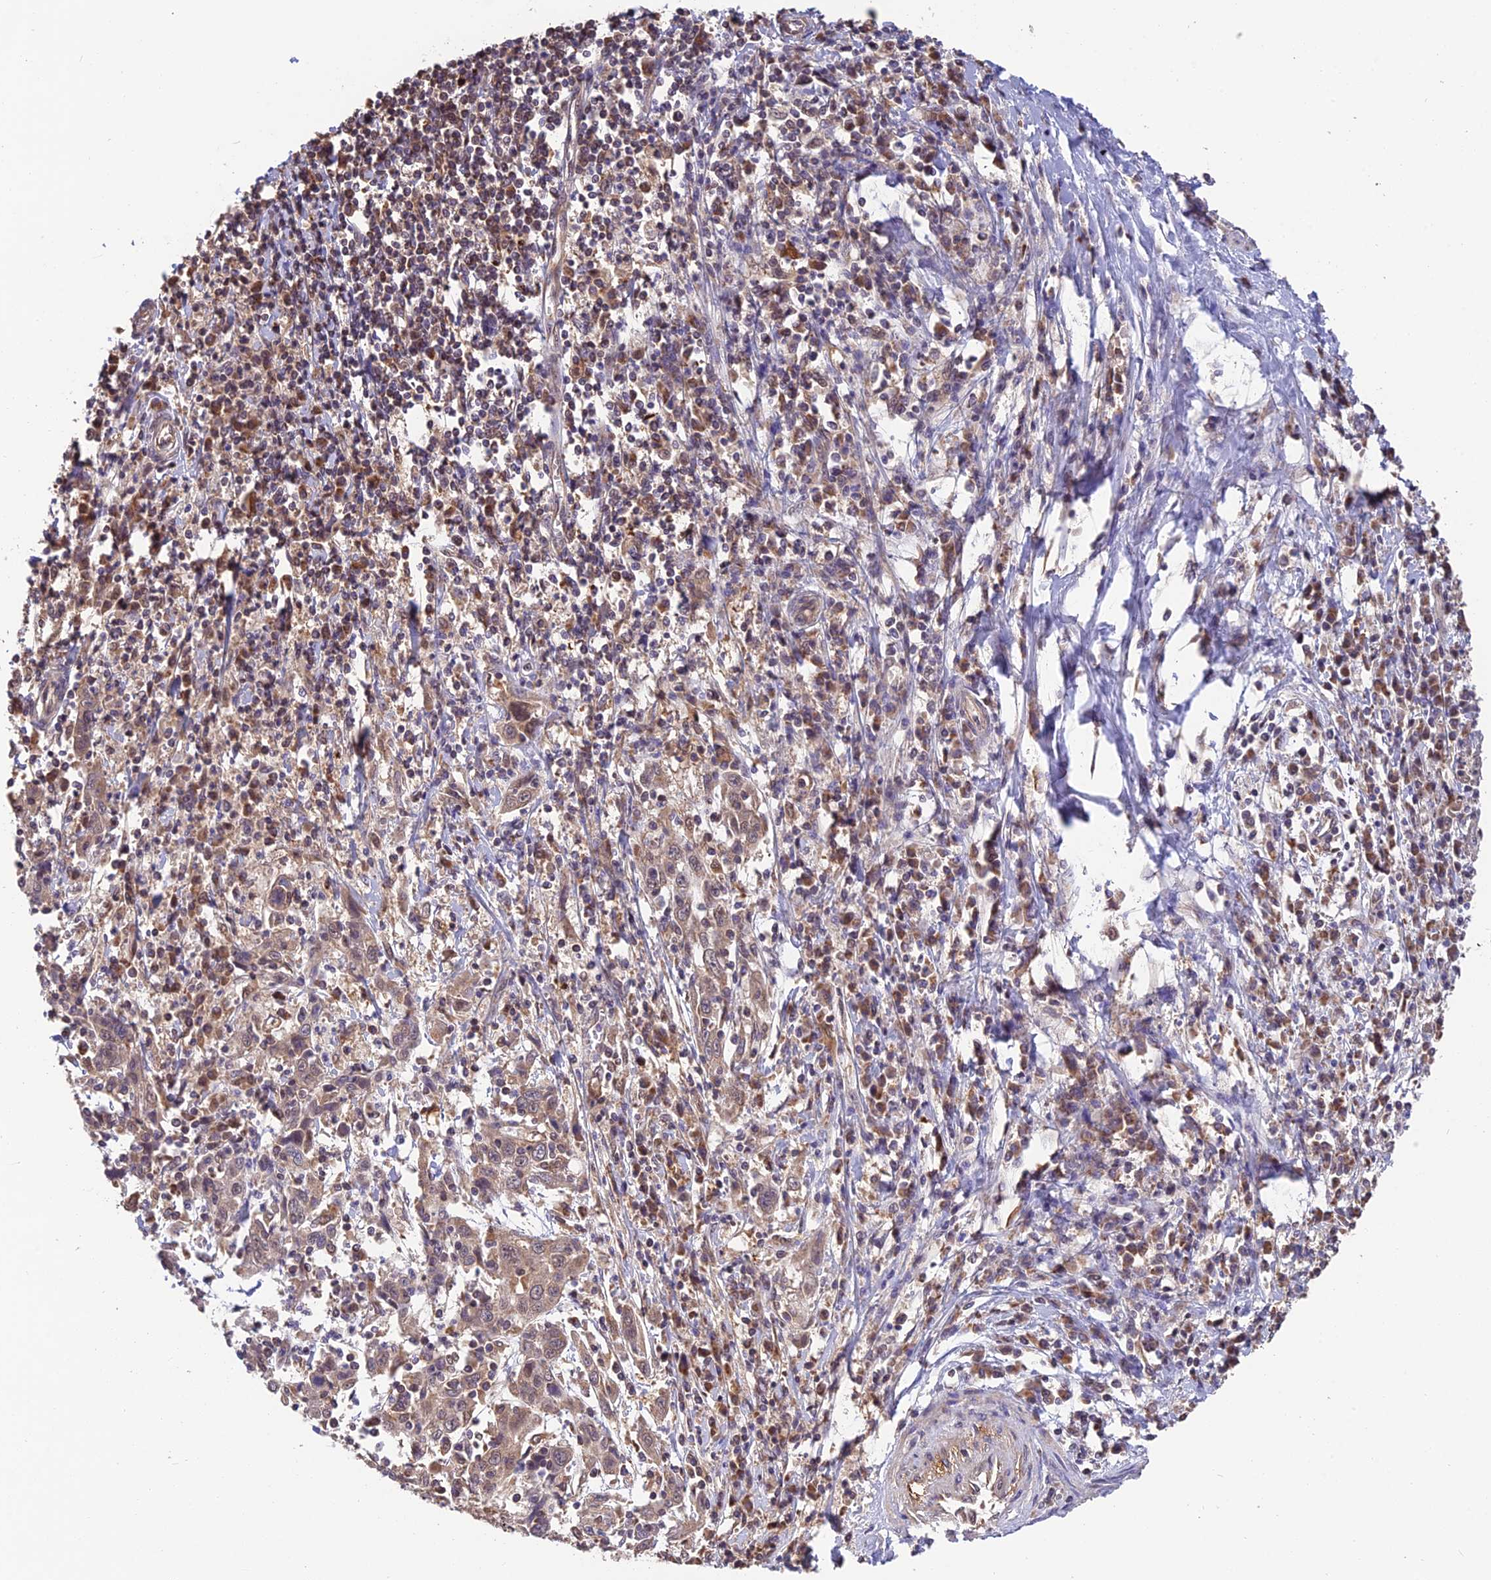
{"staining": {"intensity": "weak", "quantity": "25%-75%", "location": "cytoplasmic/membranous"}, "tissue": "cervical cancer", "cell_type": "Tumor cells", "image_type": "cancer", "snomed": [{"axis": "morphology", "description": "Squamous cell carcinoma, NOS"}, {"axis": "topography", "description": "Cervix"}], "caption": "Immunohistochemical staining of human cervical squamous cell carcinoma demonstrates low levels of weak cytoplasmic/membranous protein positivity in approximately 25%-75% of tumor cells.", "gene": "MNS1", "patient": {"sex": "female", "age": 46}}